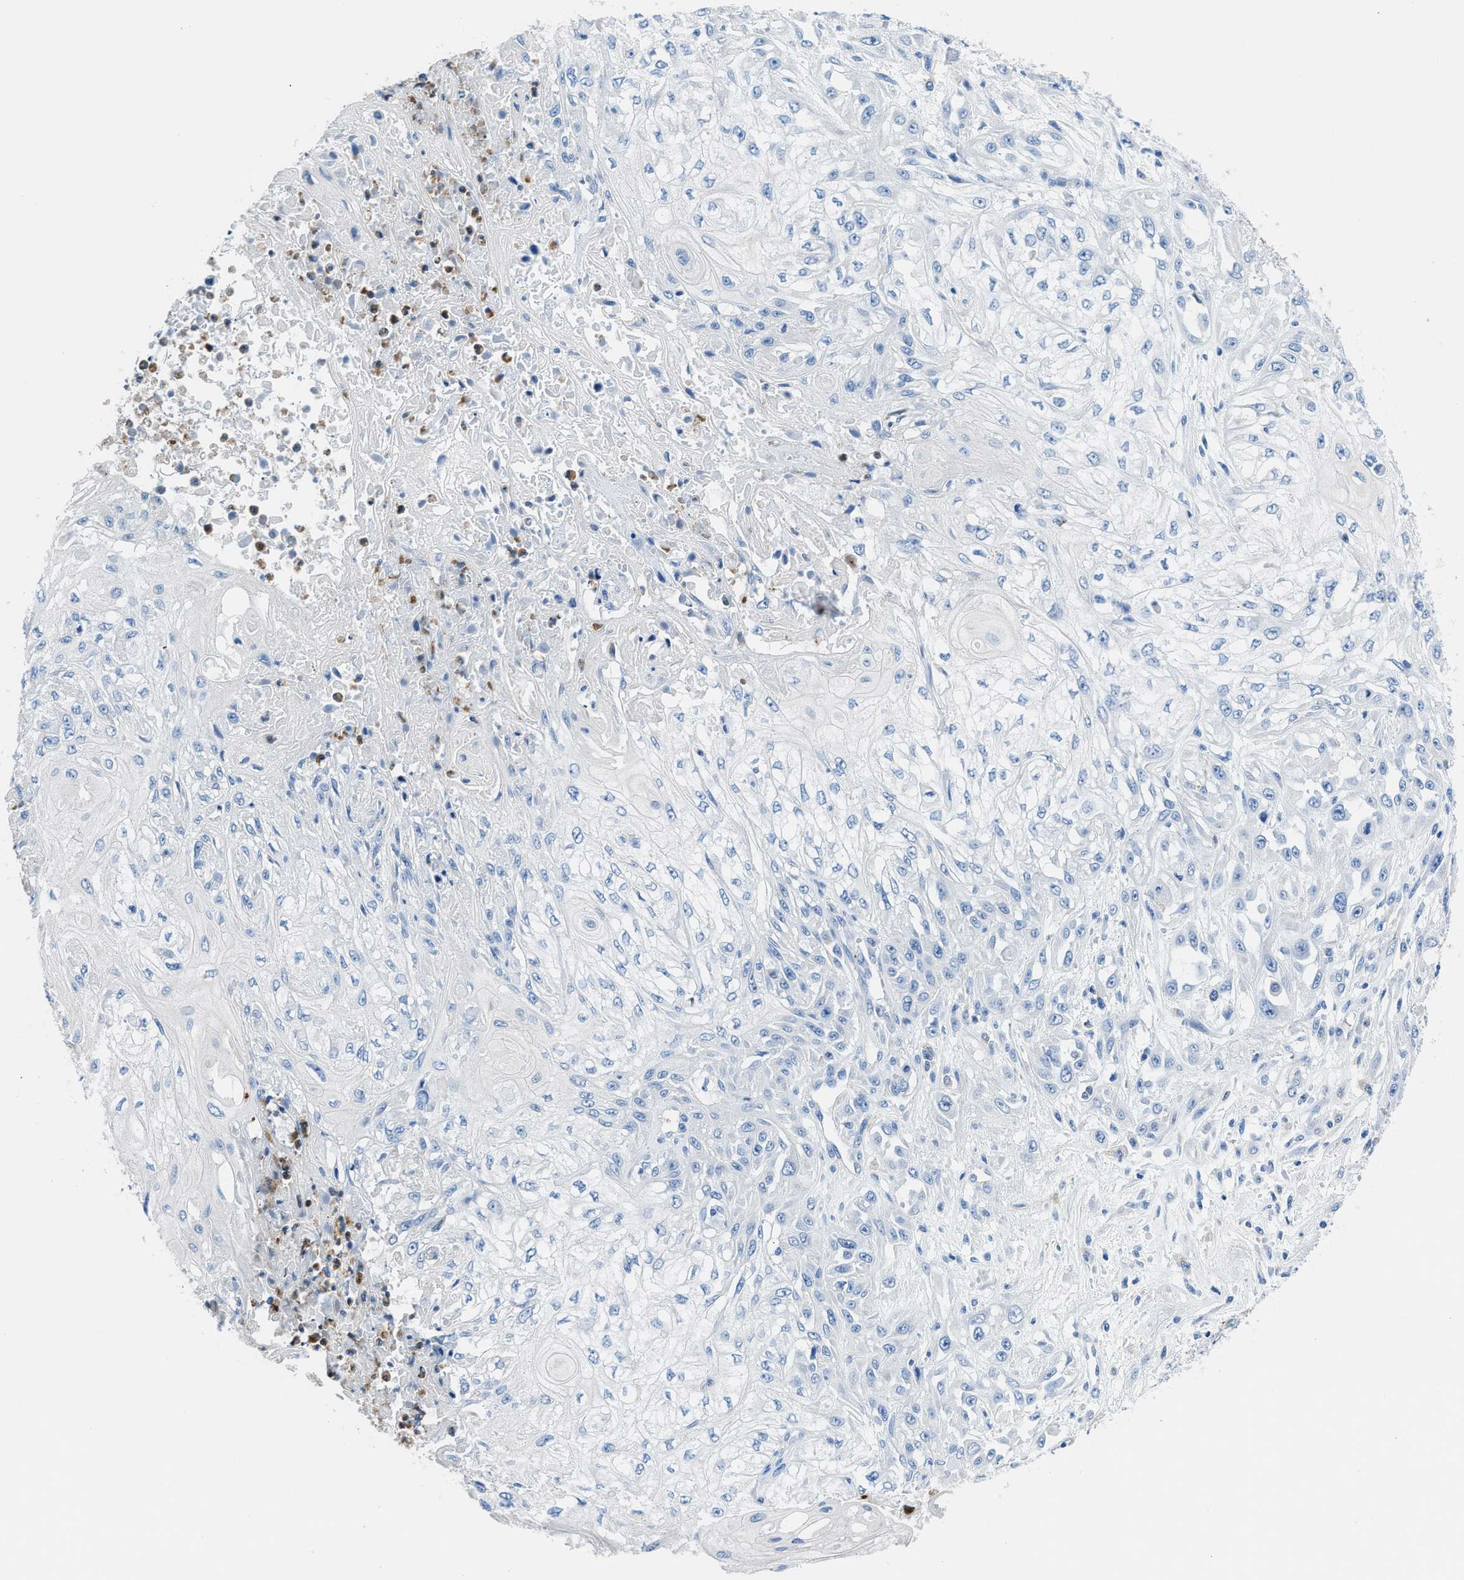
{"staining": {"intensity": "negative", "quantity": "none", "location": "none"}, "tissue": "skin cancer", "cell_type": "Tumor cells", "image_type": "cancer", "snomed": [{"axis": "morphology", "description": "Squamous cell carcinoma, NOS"}, {"axis": "morphology", "description": "Squamous cell carcinoma, metastatic, NOS"}, {"axis": "topography", "description": "Skin"}, {"axis": "topography", "description": "Lymph node"}], "caption": "This is a micrograph of immunohistochemistry staining of skin cancer, which shows no expression in tumor cells.", "gene": "NEB", "patient": {"sex": "male", "age": 75}}